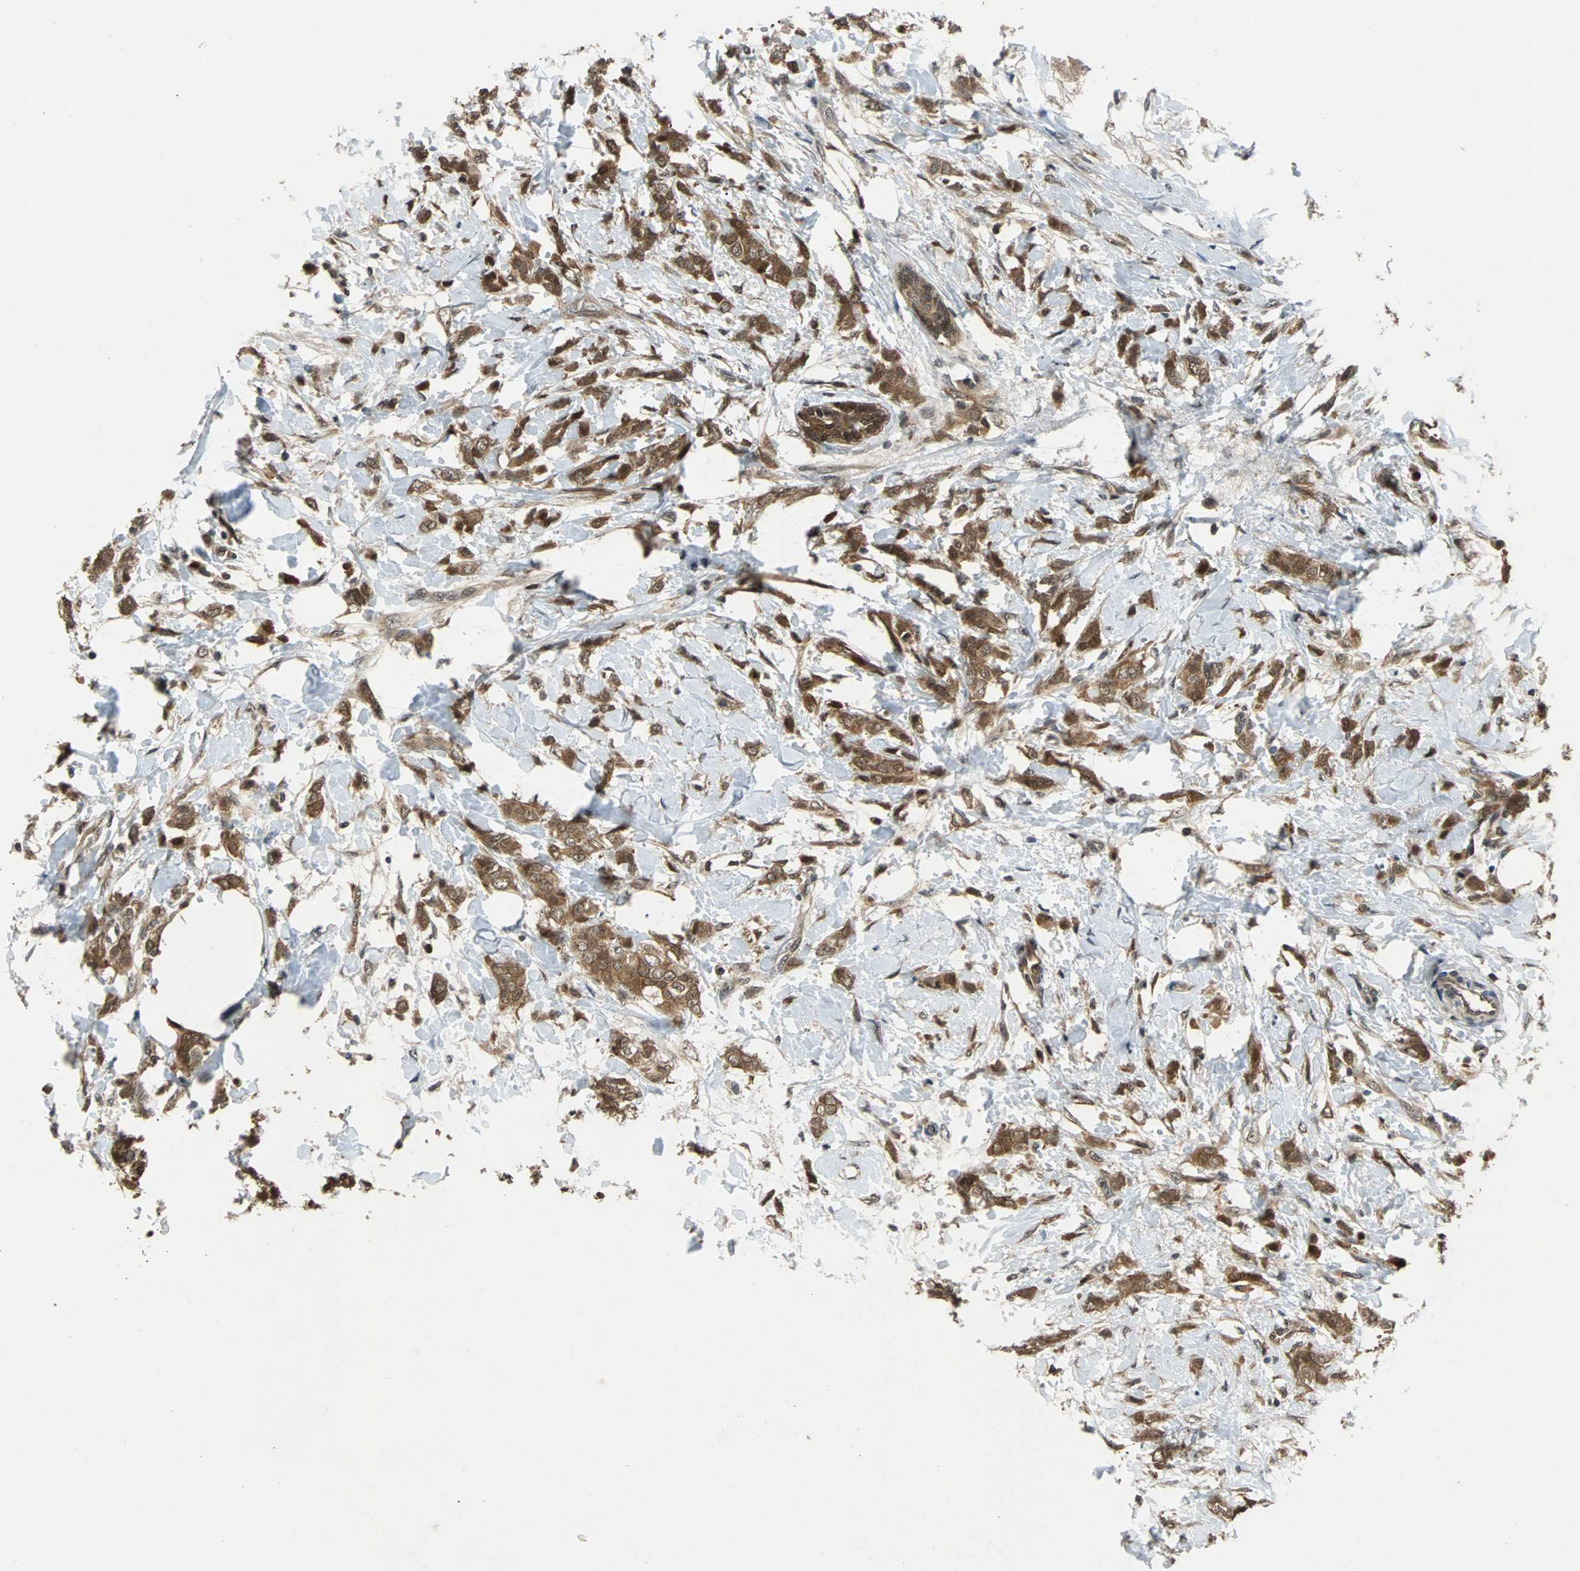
{"staining": {"intensity": "strong", "quantity": ">75%", "location": "cytoplasmic/membranous,nuclear"}, "tissue": "breast cancer", "cell_type": "Tumor cells", "image_type": "cancer", "snomed": [{"axis": "morphology", "description": "Lobular carcinoma, in situ"}, {"axis": "morphology", "description": "Lobular carcinoma"}, {"axis": "topography", "description": "Breast"}], "caption": "The micrograph displays immunohistochemical staining of breast lobular carcinoma in situ. There is strong cytoplasmic/membranous and nuclear positivity is identified in approximately >75% of tumor cells. (brown staining indicates protein expression, while blue staining denotes nuclei).", "gene": "PRDX6", "patient": {"sex": "female", "age": 41}}